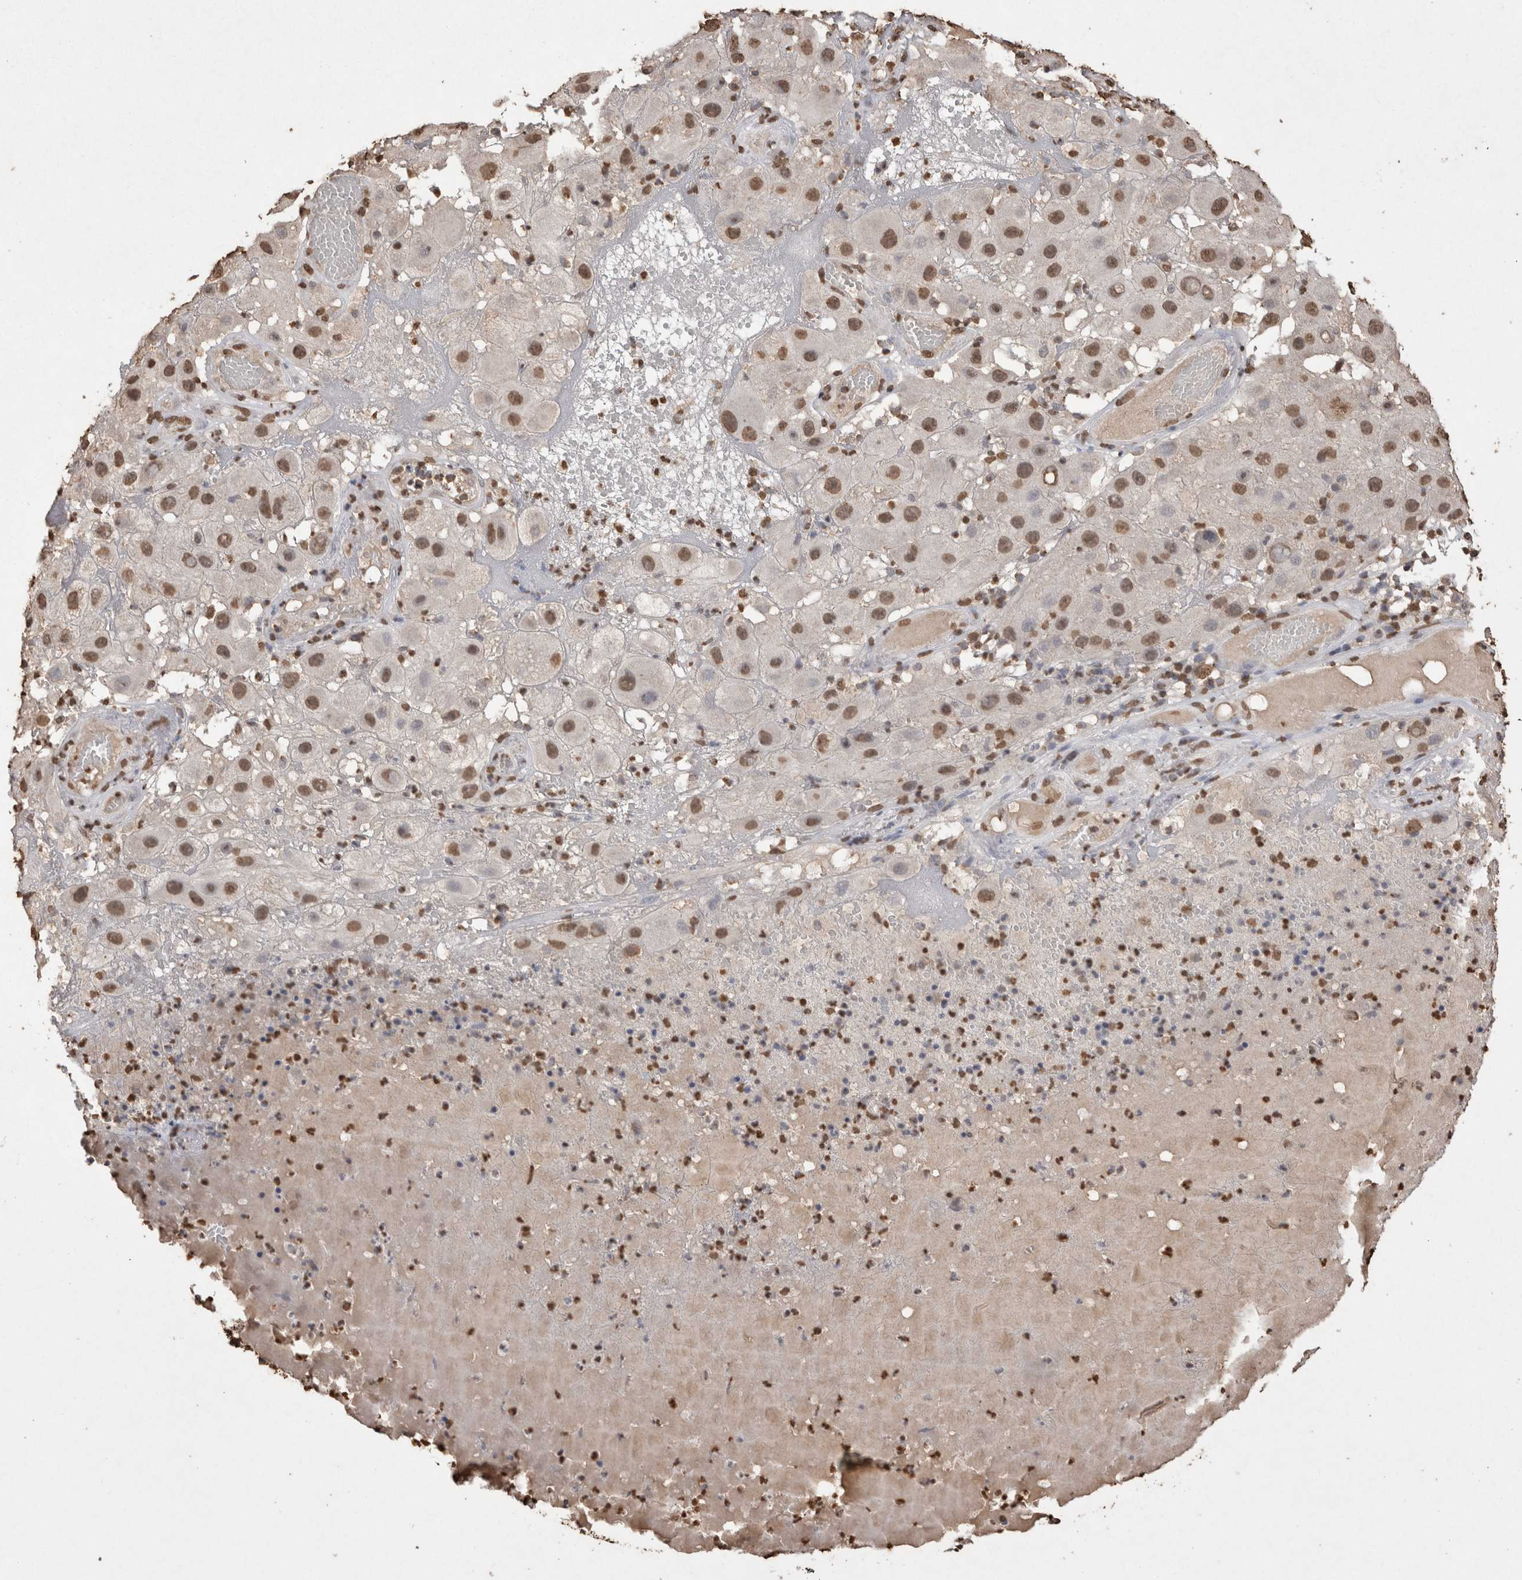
{"staining": {"intensity": "moderate", "quantity": ">75%", "location": "nuclear"}, "tissue": "melanoma", "cell_type": "Tumor cells", "image_type": "cancer", "snomed": [{"axis": "morphology", "description": "Malignant melanoma, NOS"}, {"axis": "topography", "description": "Skin"}], "caption": "Immunohistochemical staining of malignant melanoma shows medium levels of moderate nuclear protein positivity in about >75% of tumor cells.", "gene": "POU5F1", "patient": {"sex": "female", "age": 81}}